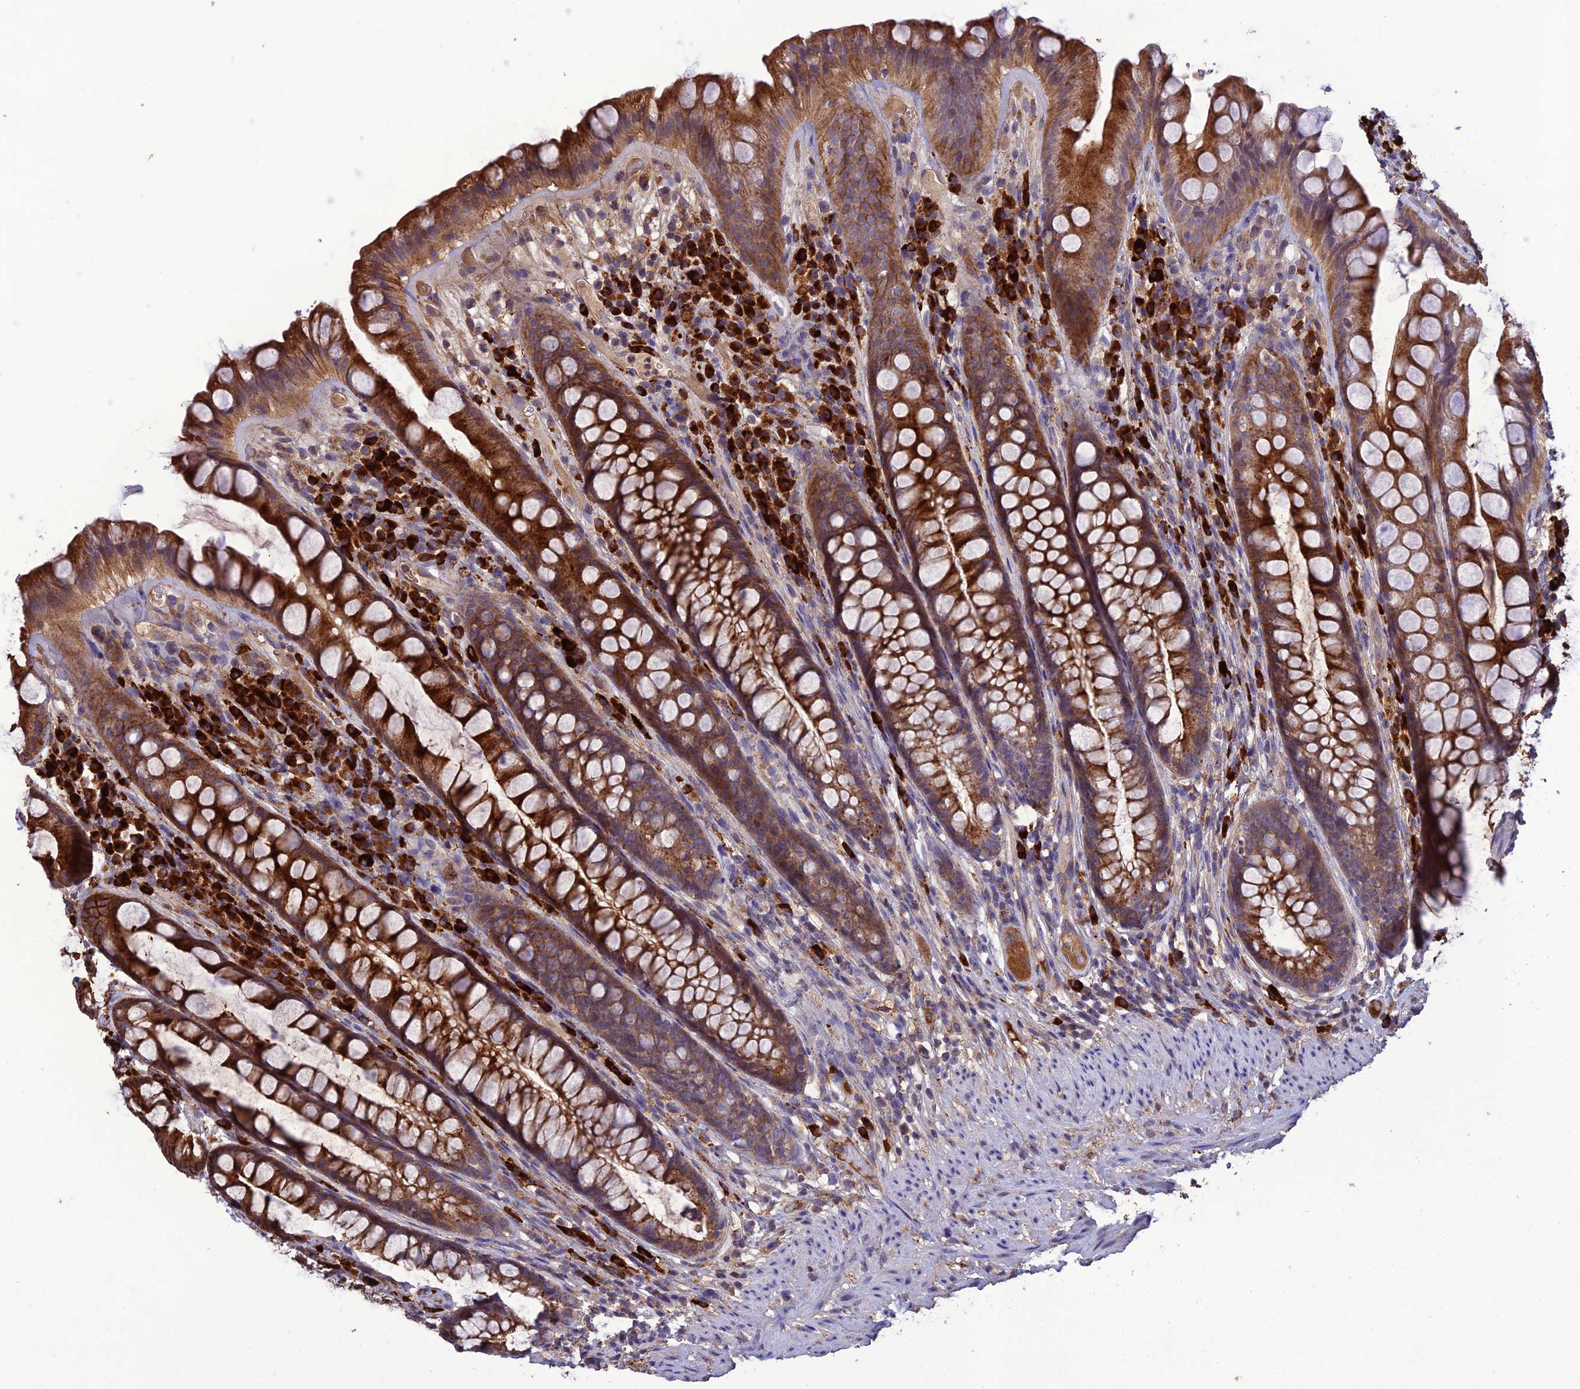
{"staining": {"intensity": "strong", "quantity": ">75%", "location": "cytoplasmic/membranous"}, "tissue": "rectum", "cell_type": "Glandular cells", "image_type": "normal", "snomed": [{"axis": "morphology", "description": "Normal tissue, NOS"}, {"axis": "topography", "description": "Rectum"}], "caption": "About >75% of glandular cells in unremarkable human rectum exhibit strong cytoplasmic/membranous protein positivity as visualized by brown immunohistochemical staining.", "gene": "MIOS", "patient": {"sex": "male", "age": 74}}